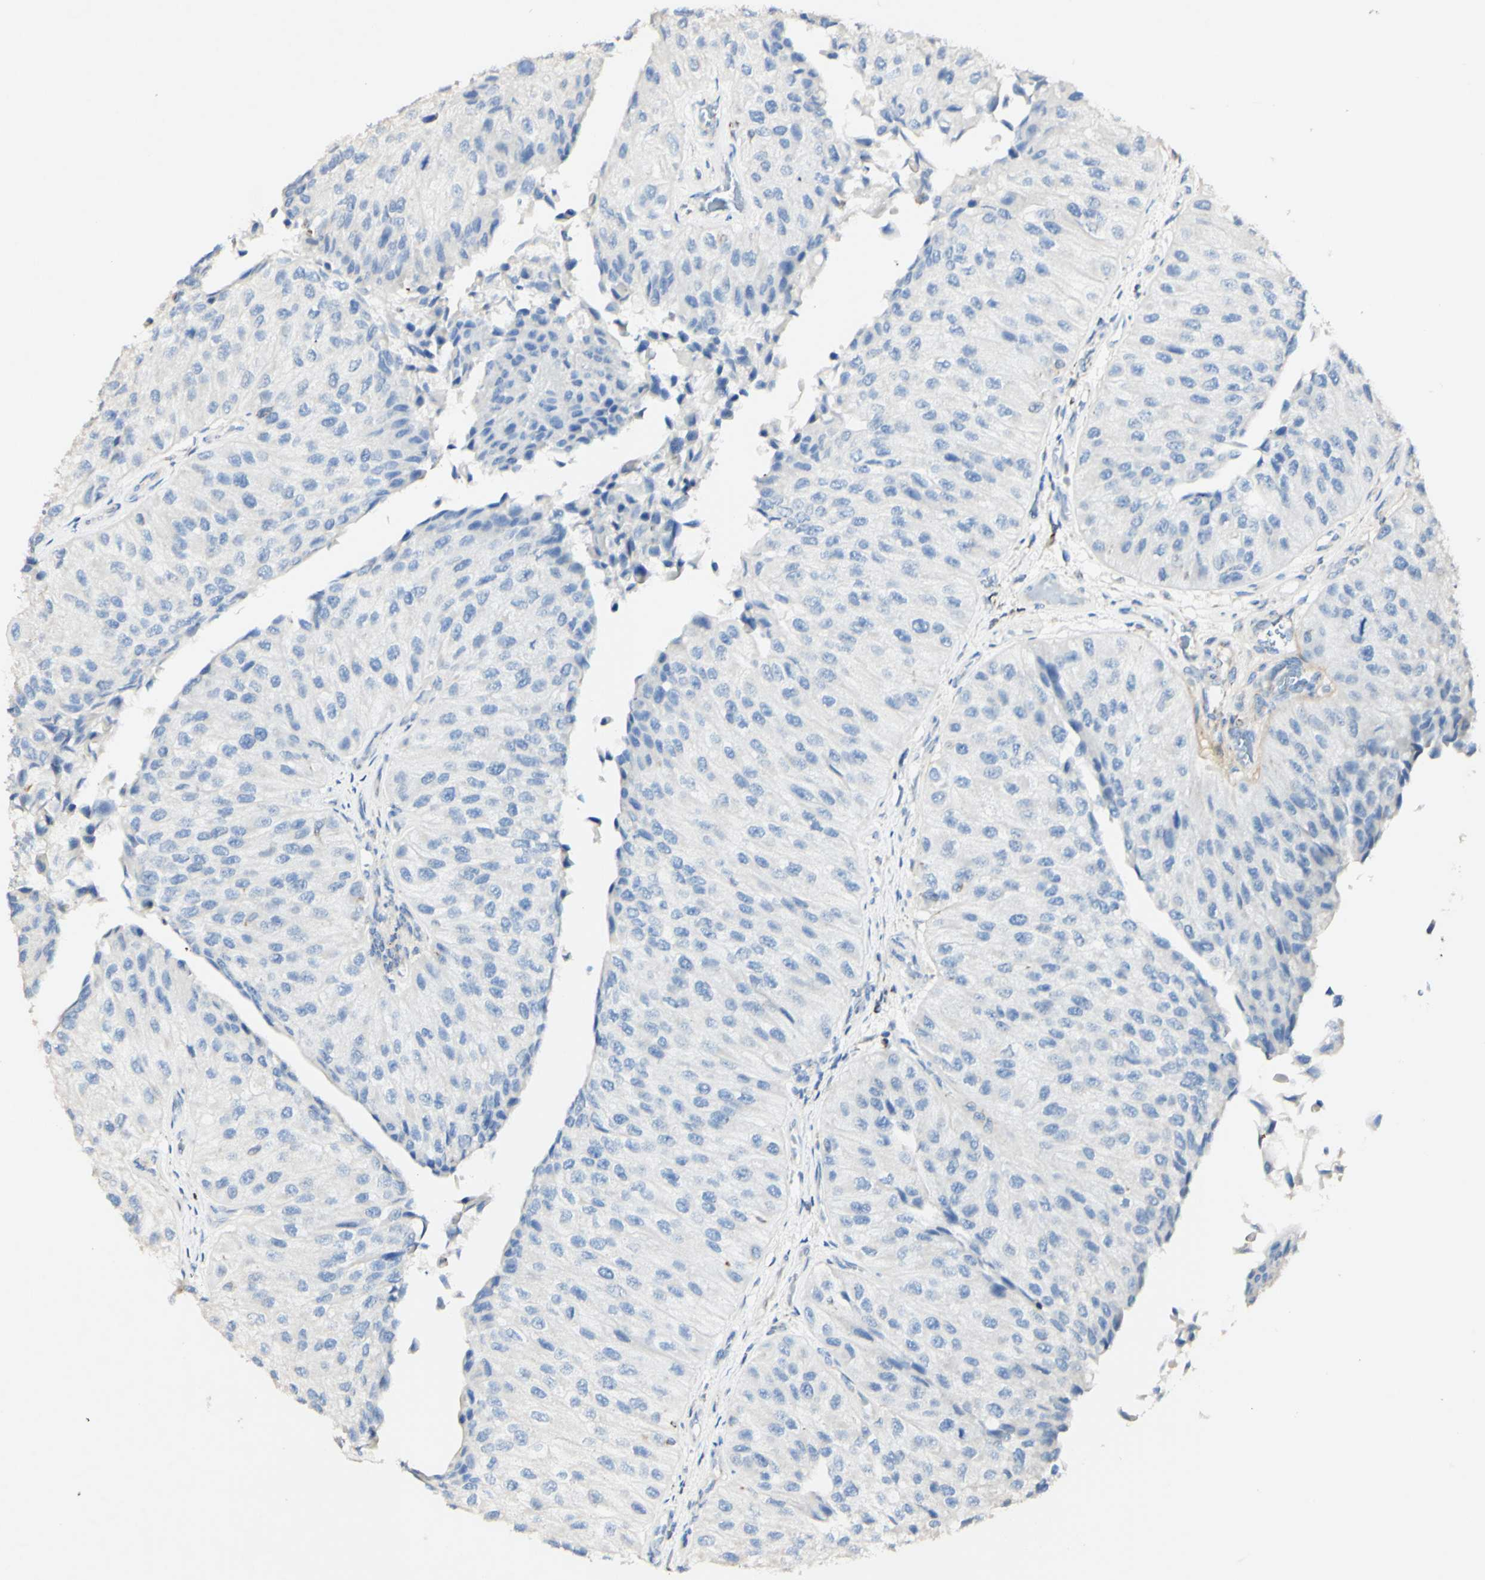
{"staining": {"intensity": "negative", "quantity": "none", "location": "none"}, "tissue": "urothelial cancer", "cell_type": "Tumor cells", "image_type": "cancer", "snomed": [{"axis": "morphology", "description": "Urothelial carcinoma, High grade"}, {"axis": "topography", "description": "Kidney"}, {"axis": "topography", "description": "Urinary bladder"}], "caption": "High-grade urothelial carcinoma stained for a protein using immunohistochemistry exhibits no positivity tumor cells.", "gene": "OXCT1", "patient": {"sex": "male", "age": 77}}